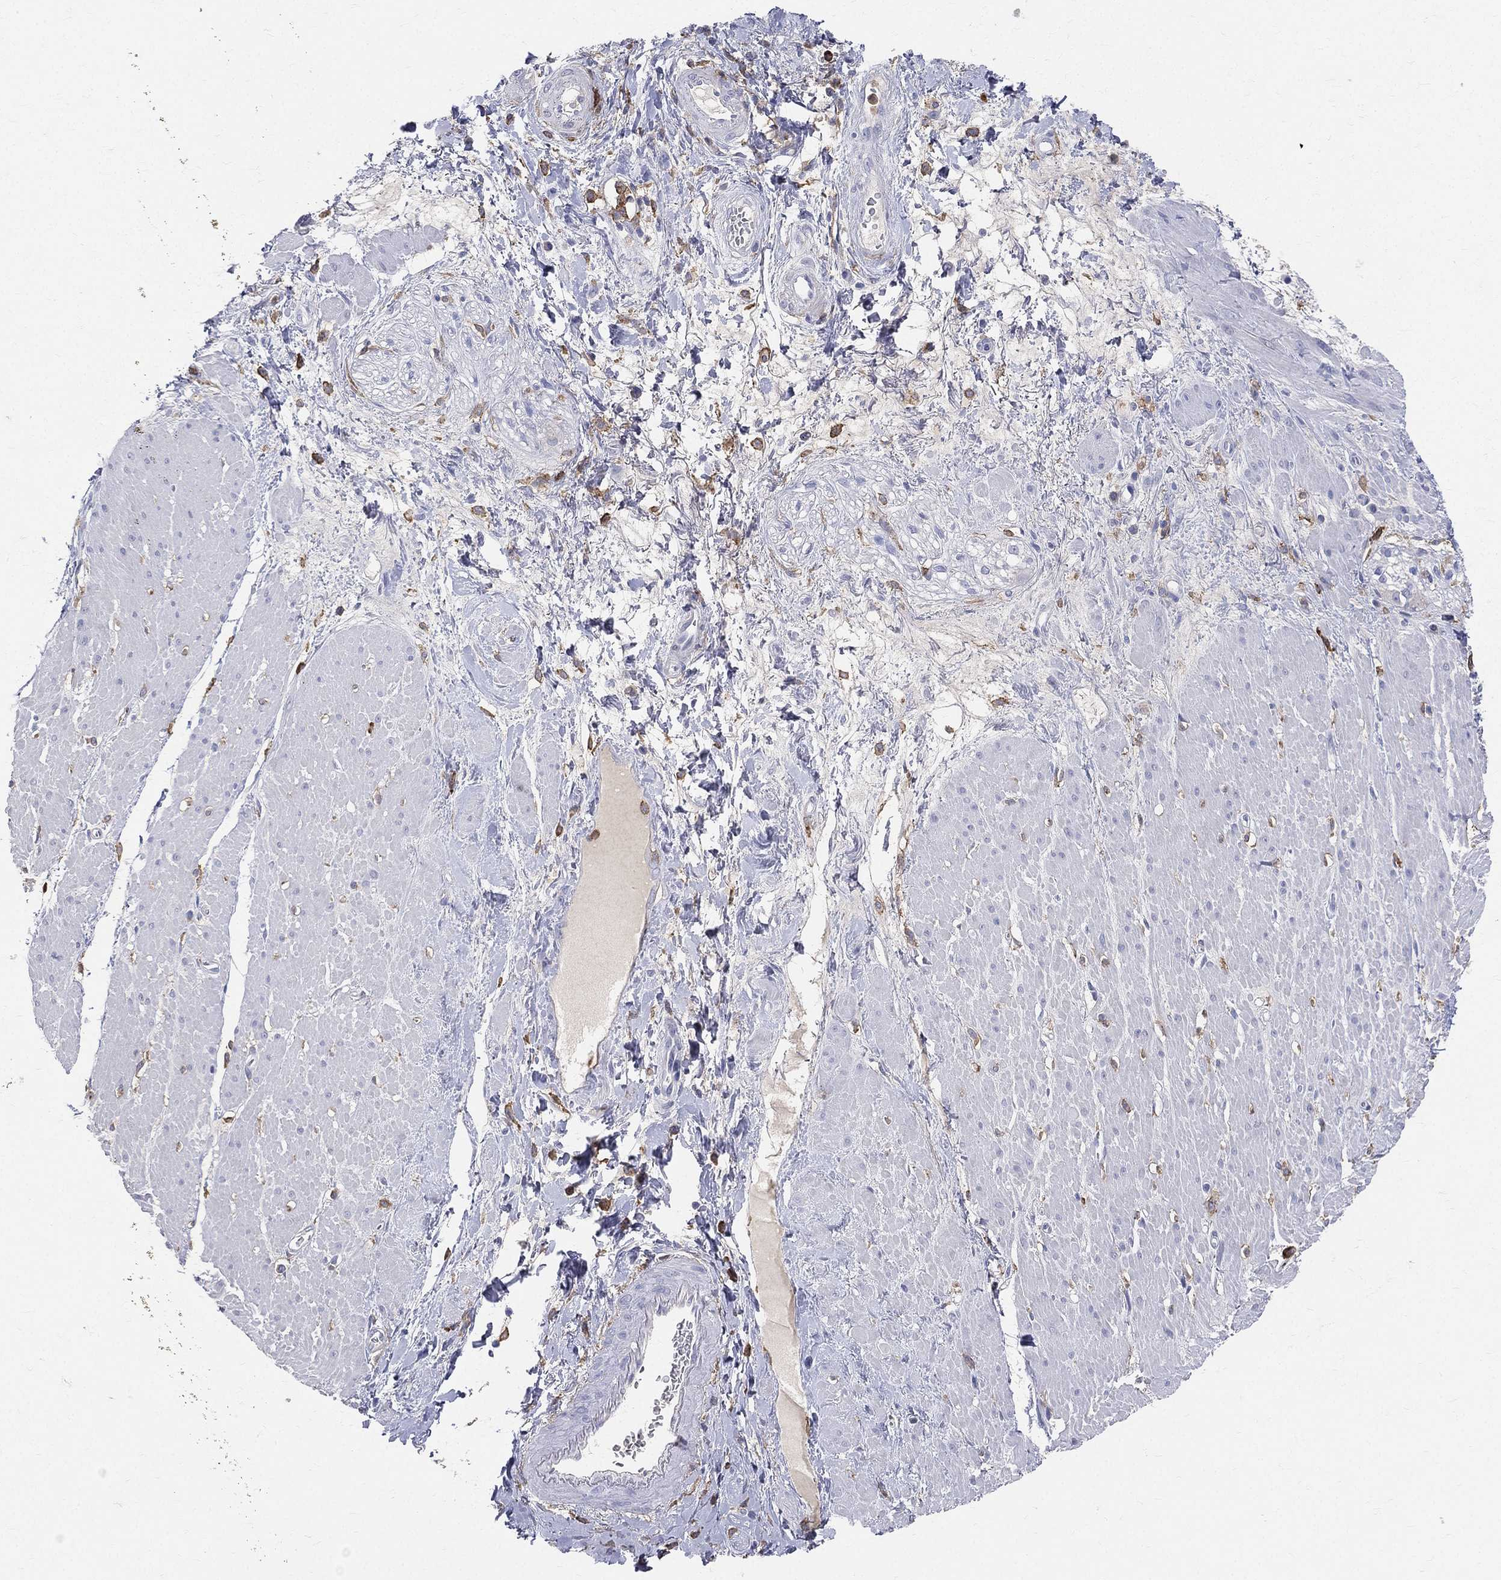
{"staining": {"intensity": "negative", "quantity": "none", "location": "none"}, "tissue": "smooth muscle", "cell_type": "Smooth muscle cells", "image_type": "normal", "snomed": [{"axis": "morphology", "description": "Normal tissue, NOS"}, {"axis": "topography", "description": "Soft tissue"}, {"axis": "topography", "description": "Smooth muscle"}], "caption": "DAB immunohistochemical staining of normal smooth muscle shows no significant expression in smooth muscle cells.", "gene": "CD33", "patient": {"sex": "male", "age": 72}}